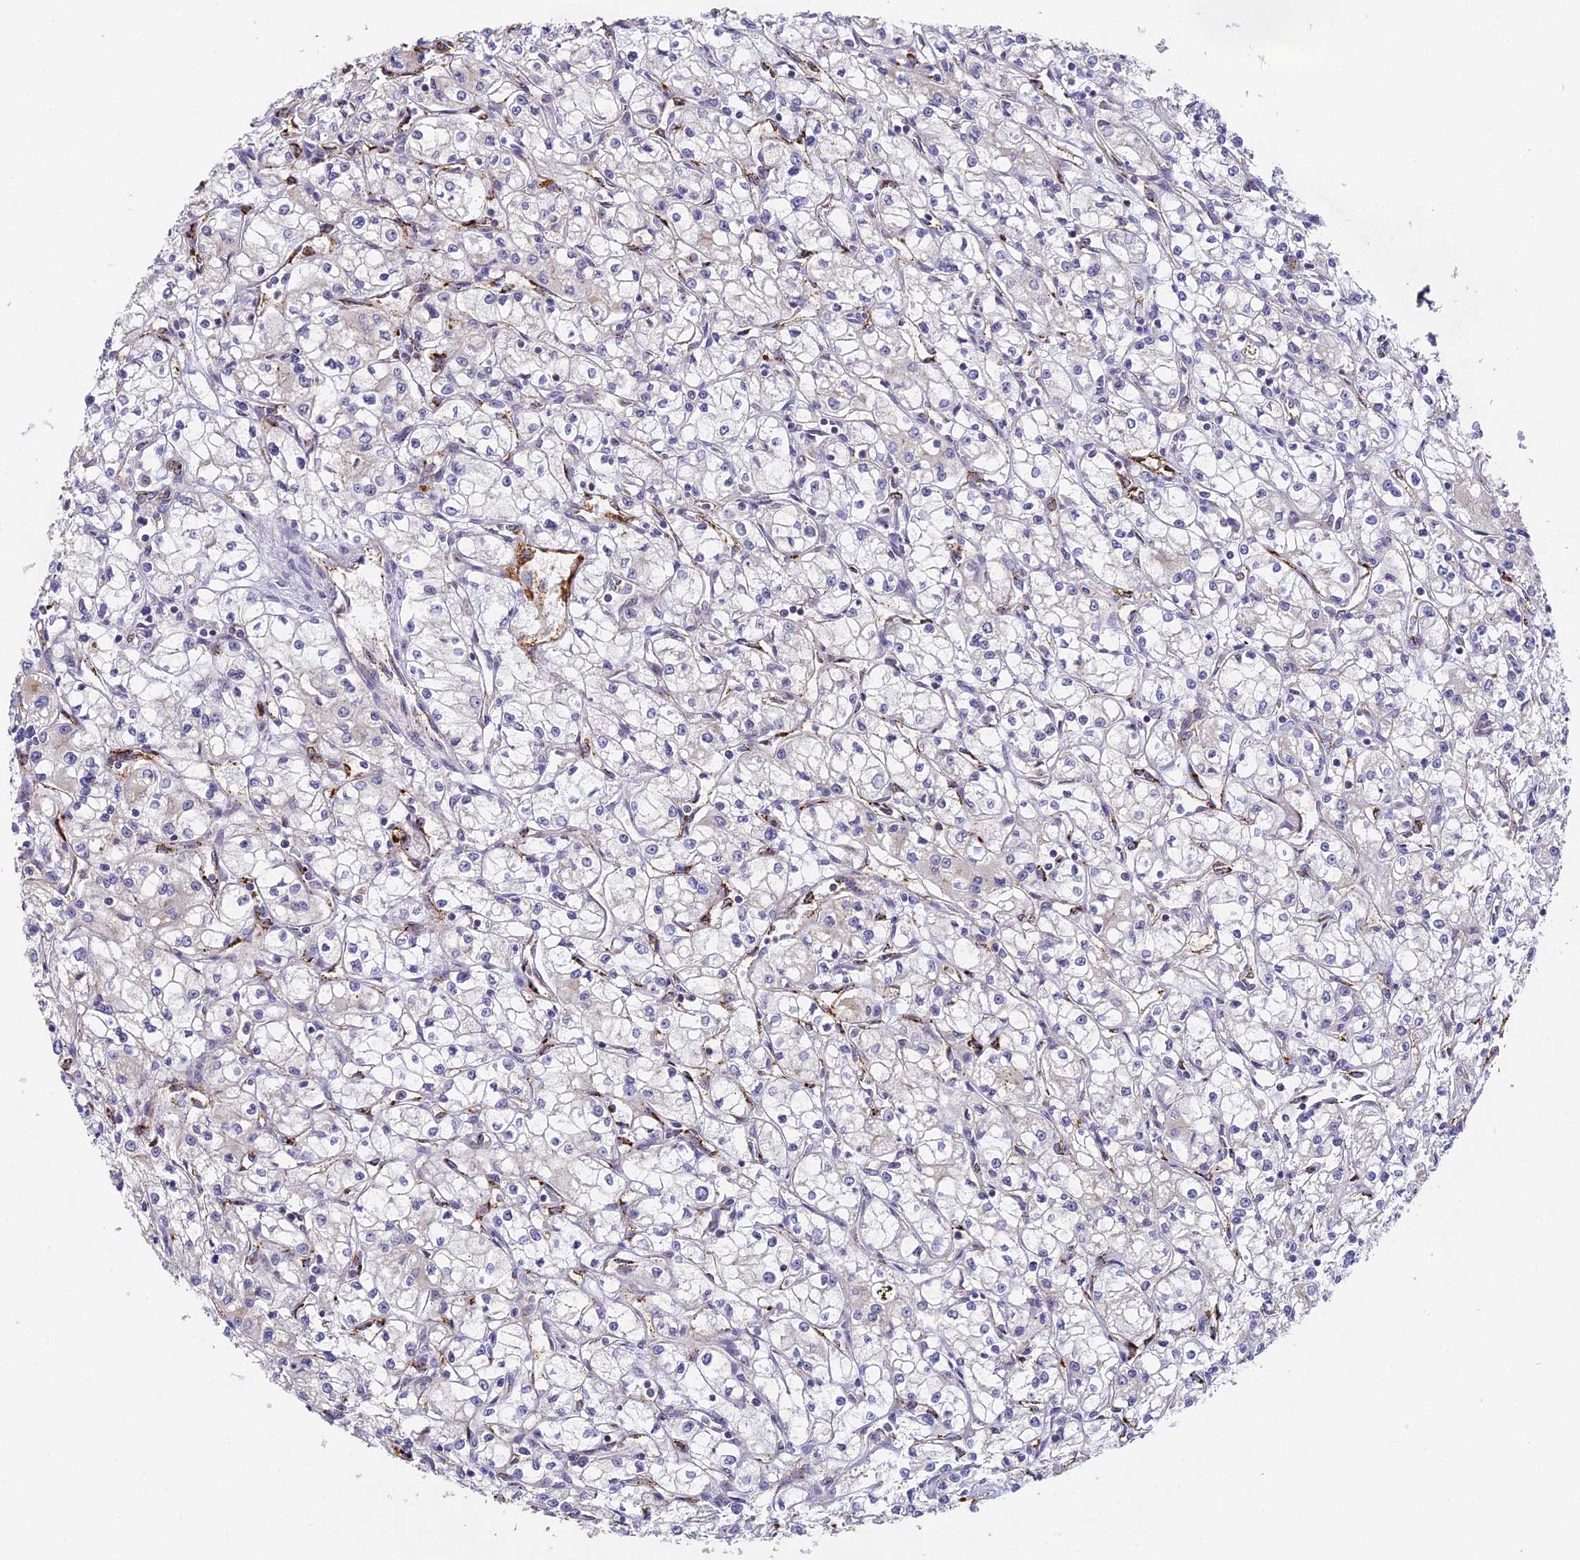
{"staining": {"intensity": "negative", "quantity": "none", "location": "none"}, "tissue": "renal cancer", "cell_type": "Tumor cells", "image_type": "cancer", "snomed": [{"axis": "morphology", "description": "Adenocarcinoma, NOS"}, {"axis": "topography", "description": "Kidney"}], "caption": "Image shows no significant protein expression in tumor cells of renal cancer.", "gene": "DNAAF10", "patient": {"sex": "male", "age": 59}}